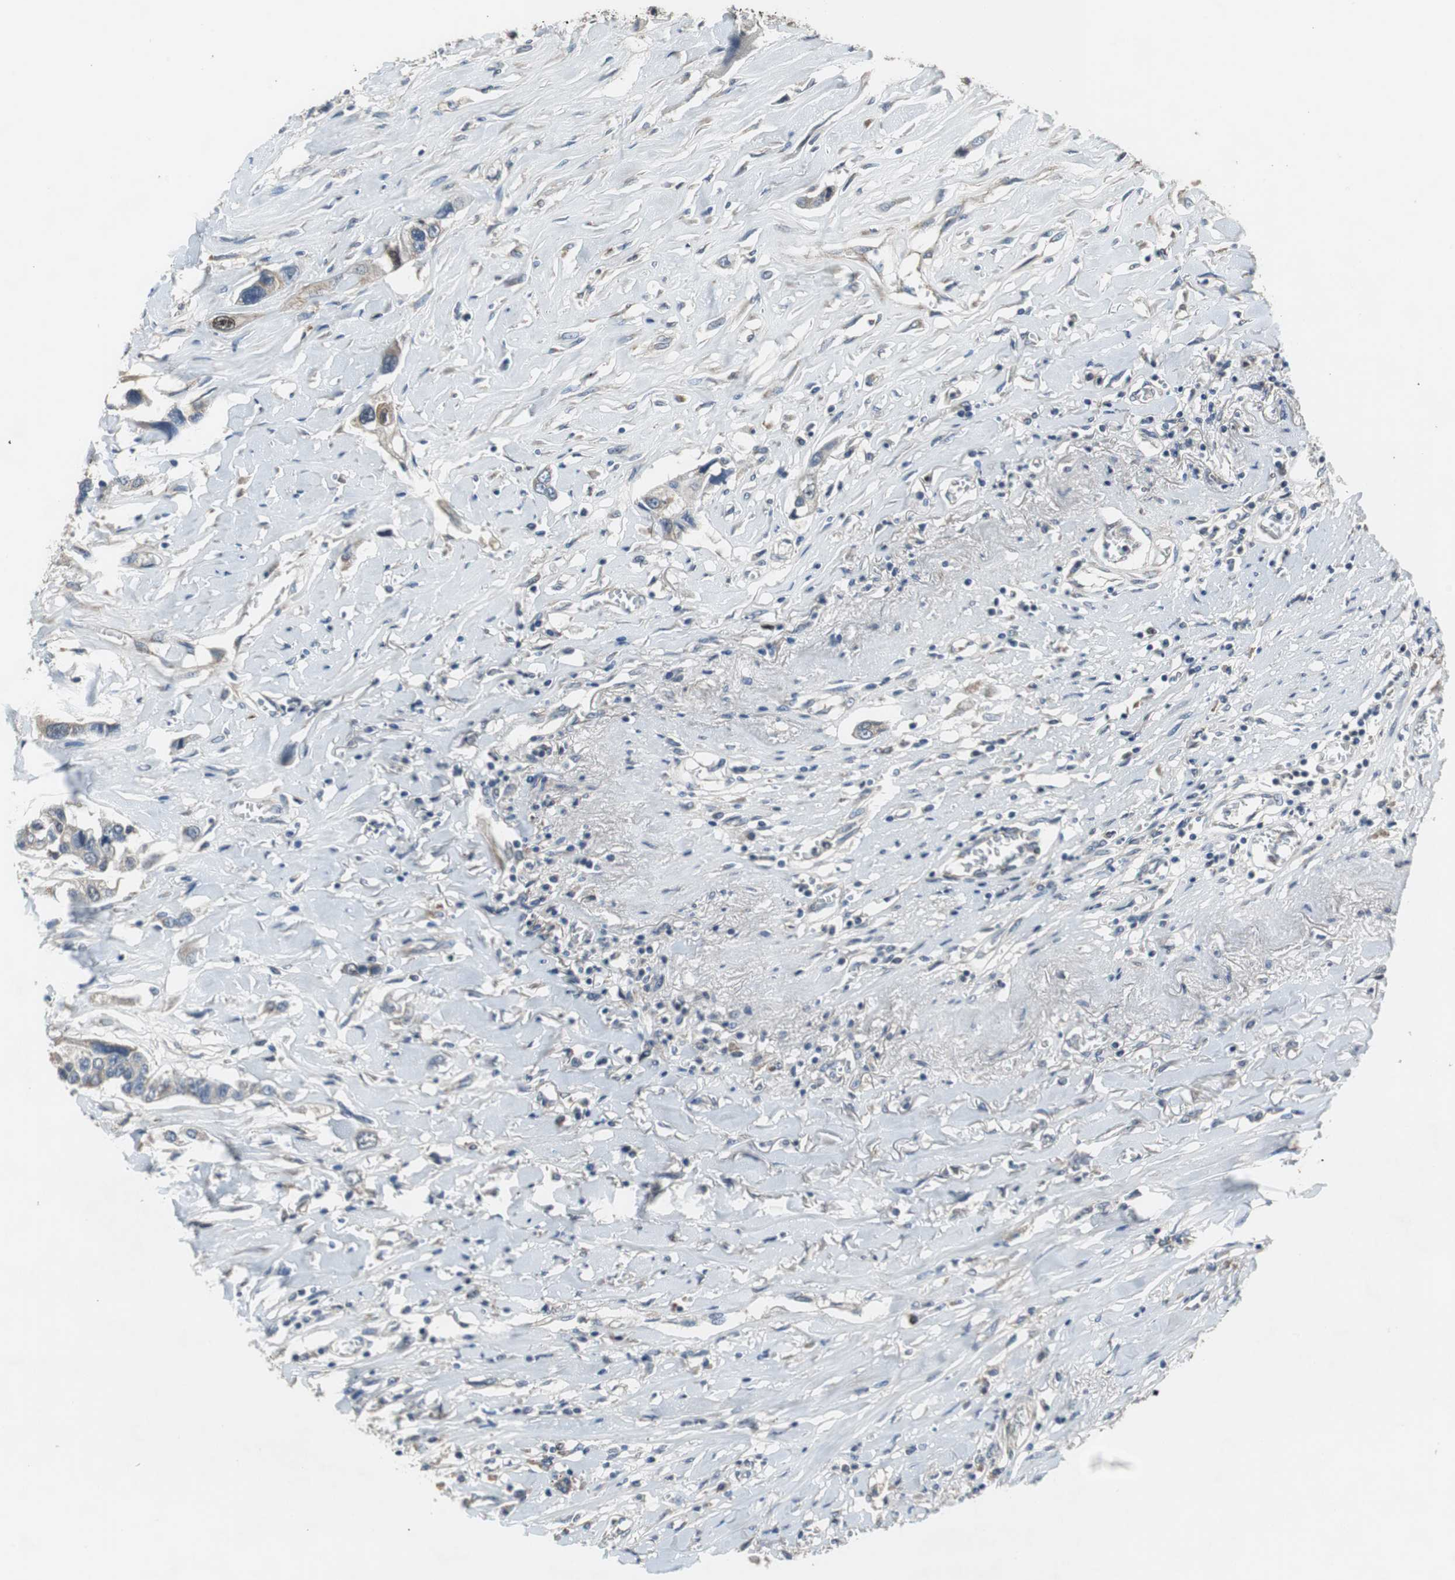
{"staining": {"intensity": "weak", "quantity": "25%-75%", "location": "cytoplasmic/membranous"}, "tissue": "lung cancer", "cell_type": "Tumor cells", "image_type": "cancer", "snomed": [{"axis": "morphology", "description": "Squamous cell carcinoma, NOS"}, {"axis": "topography", "description": "Lung"}], "caption": "Brown immunohistochemical staining in human lung cancer displays weak cytoplasmic/membranous positivity in approximately 25%-75% of tumor cells. The staining was performed using DAB, with brown indicating positive protein expression. Nuclei are stained blue with hematoxylin.", "gene": "PI4KB", "patient": {"sex": "male", "age": 71}}